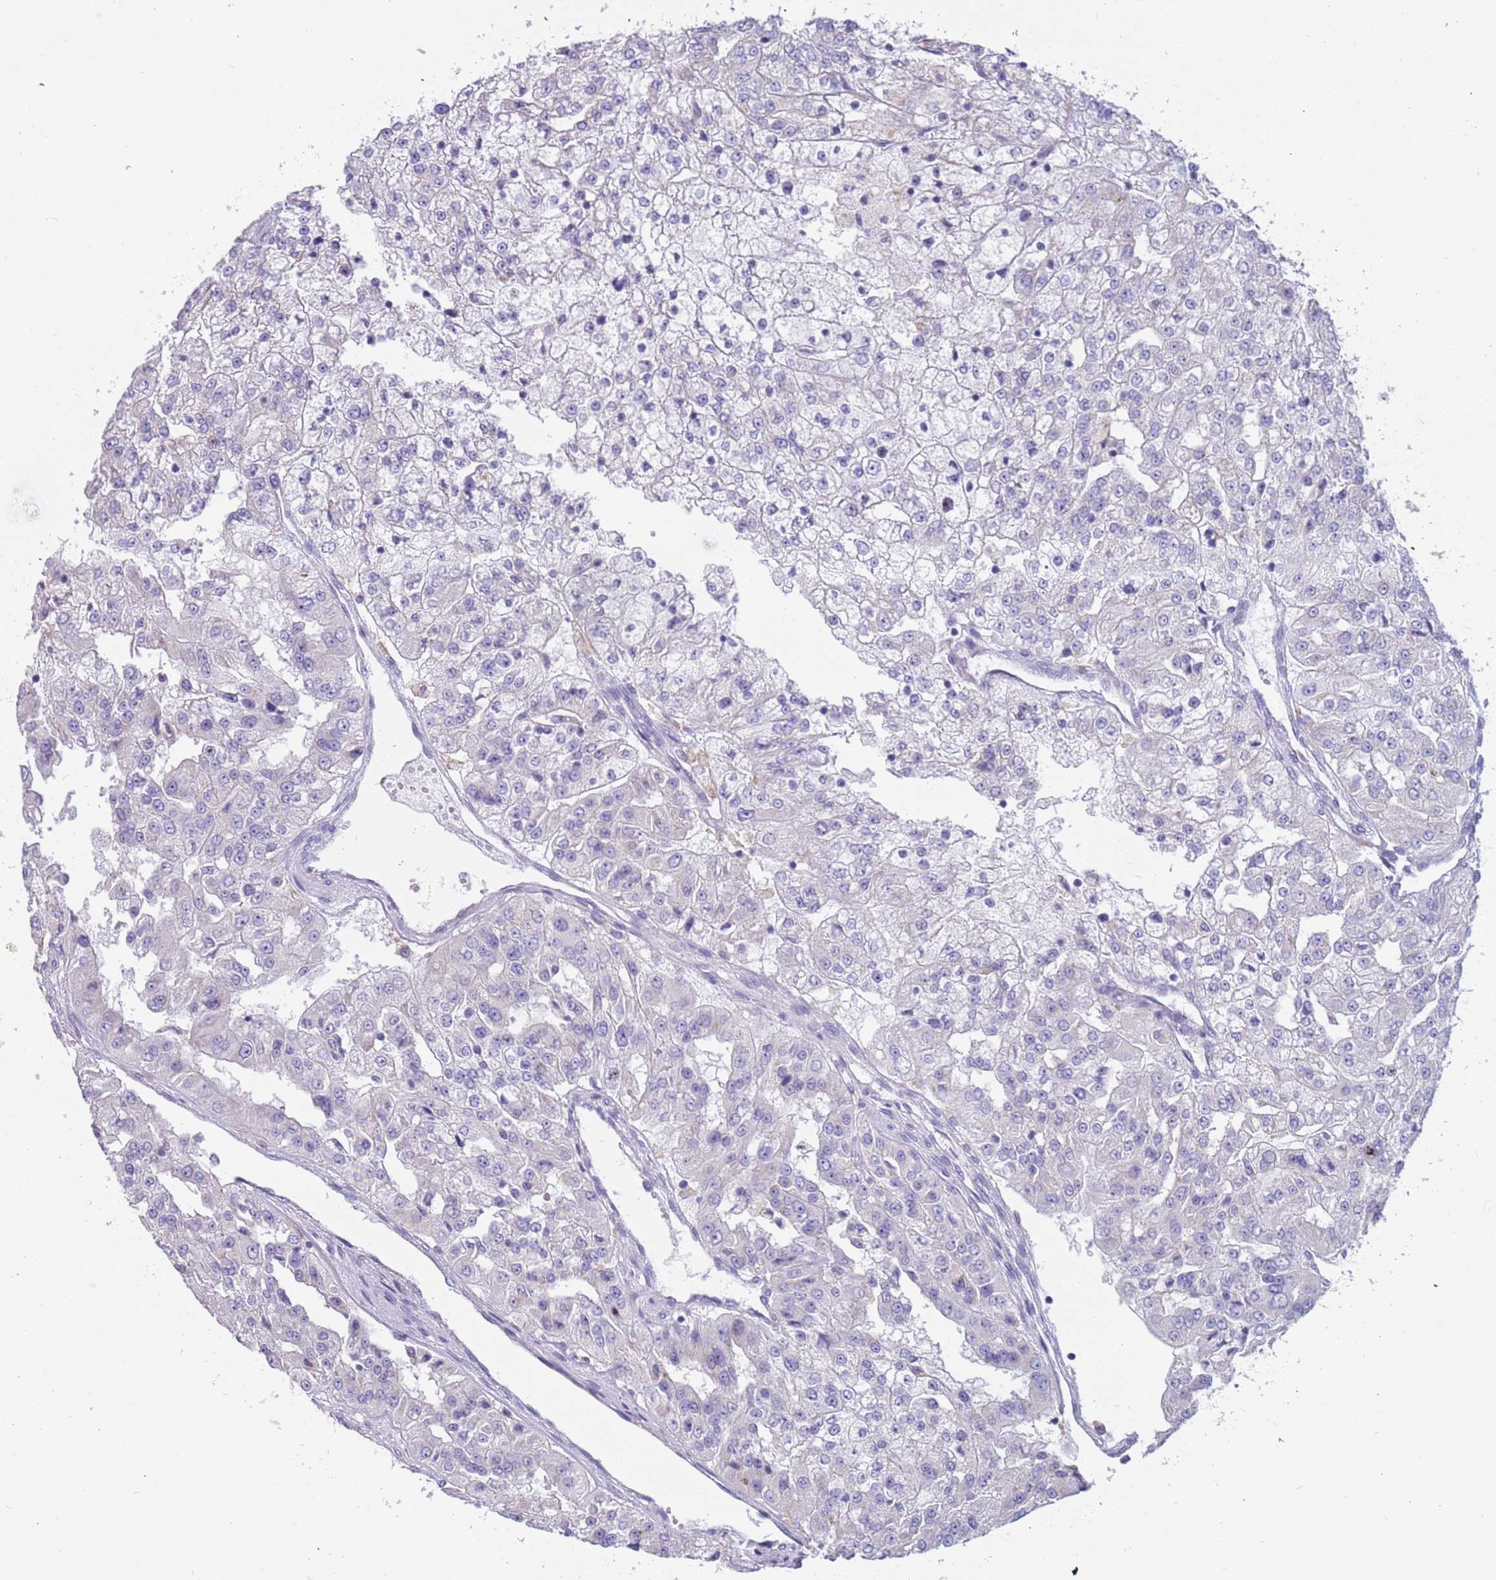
{"staining": {"intensity": "negative", "quantity": "none", "location": "none"}, "tissue": "renal cancer", "cell_type": "Tumor cells", "image_type": "cancer", "snomed": [{"axis": "morphology", "description": "Adenocarcinoma, NOS"}, {"axis": "topography", "description": "Kidney"}], "caption": "An image of human renal cancer (adenocarcinoma) is negative for staining in tumor cells.", "gene": "RHCG", "patient": {"sex": "female", "age": 63}}